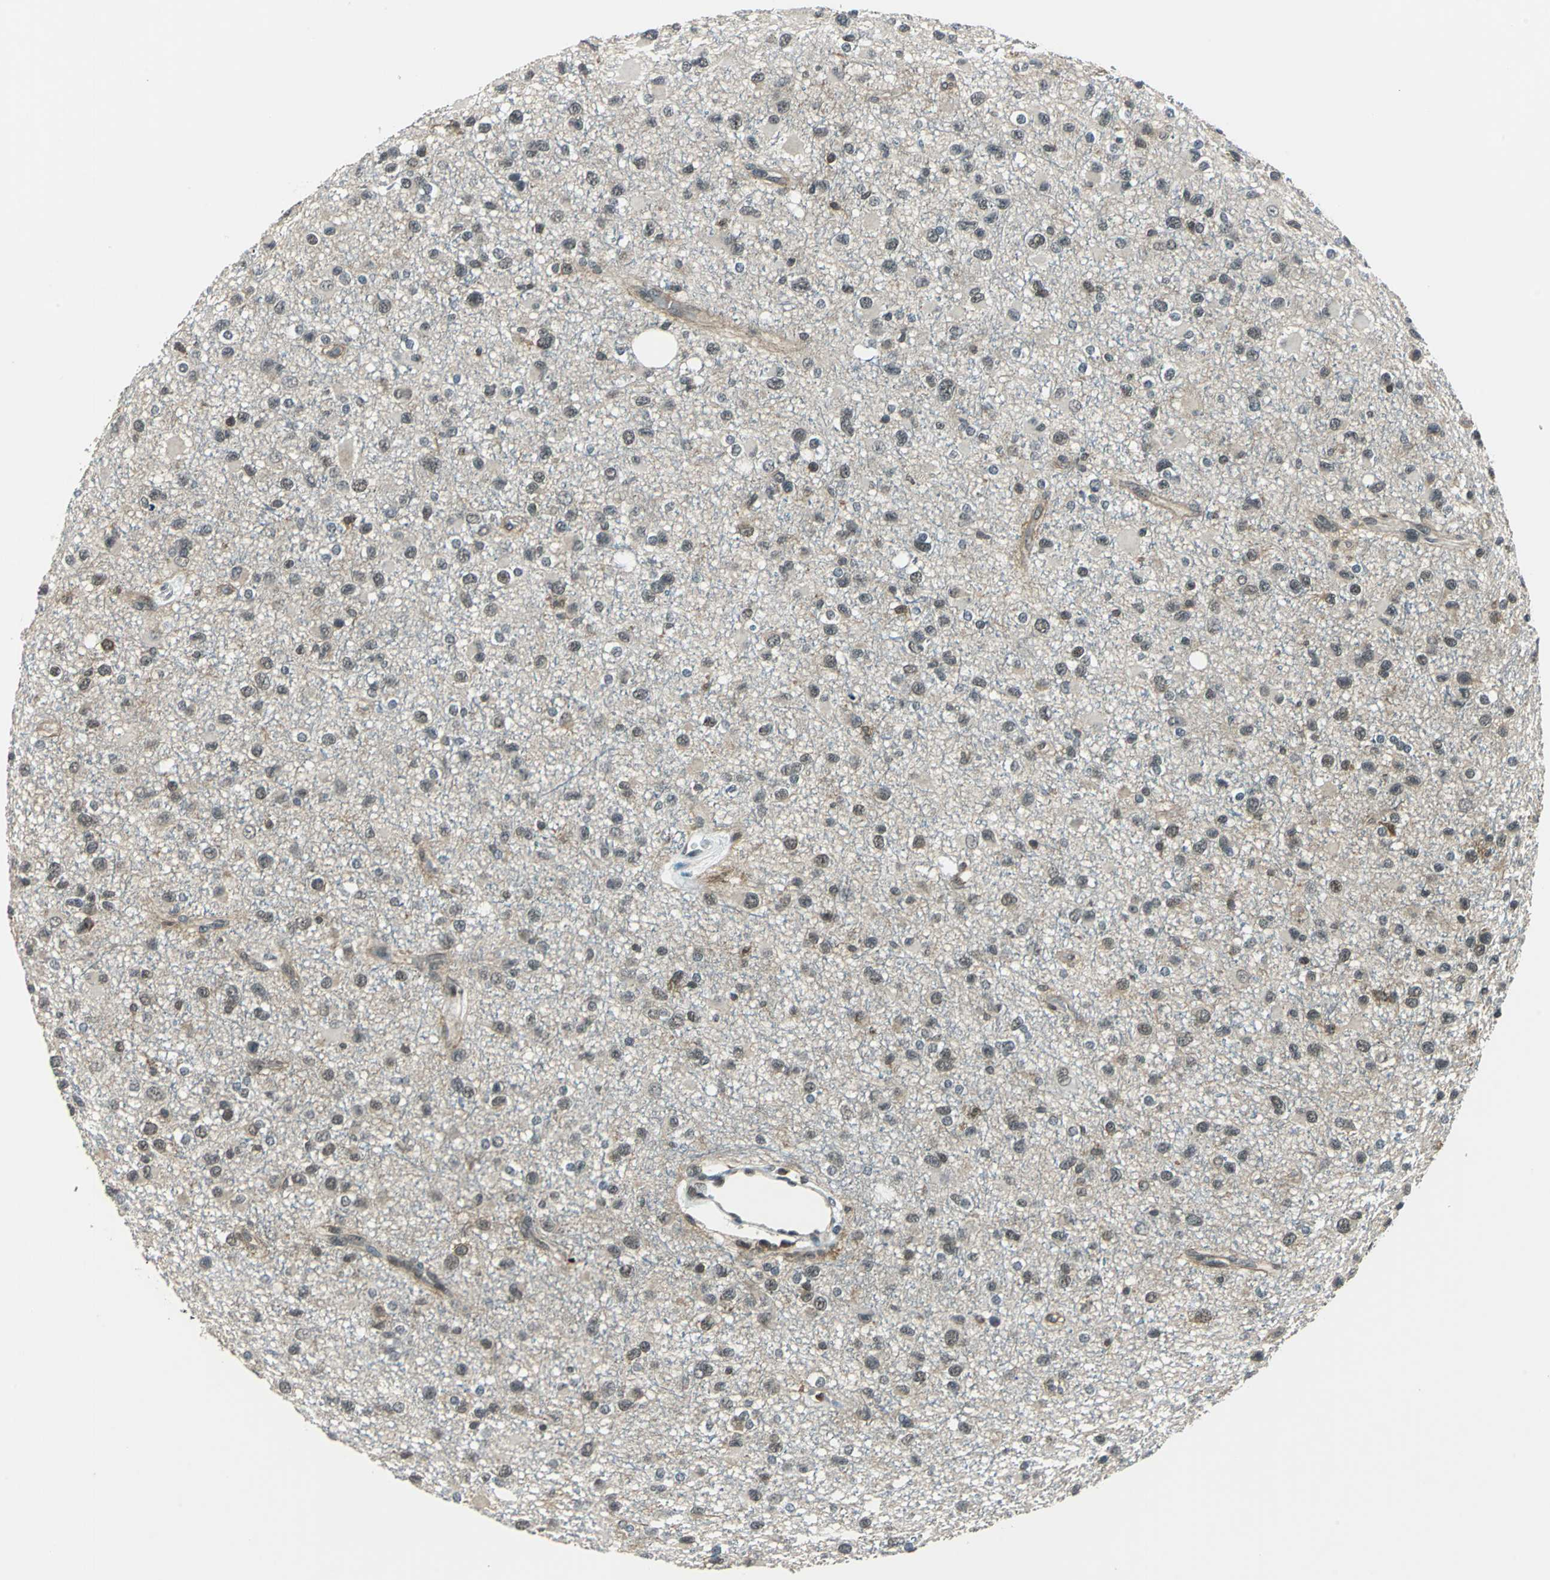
{"staining": {"intensity": "moderate", "quantity": ">75%", "location": "cytoplasmic/membranous,nuclear"}, "tissue": "glioma", "cell_type": "Tumor cells", "image_type": "cancer", "snomed": [{"axis": "morphology", "description": "Glioma, malignant, Low grade"}, {"axis": "topography", "description": "Brain"}], "caption": "An immunohistochemistry (IHC) micrograph of neoplastic tissue is shown. Protein staining in brown highlights moderate cytoplasmic/membranous and nuclear positivity in glioma within tumor cells.", "gene": "ARPC3", "patient": {"sex": "male", "age": 42}}